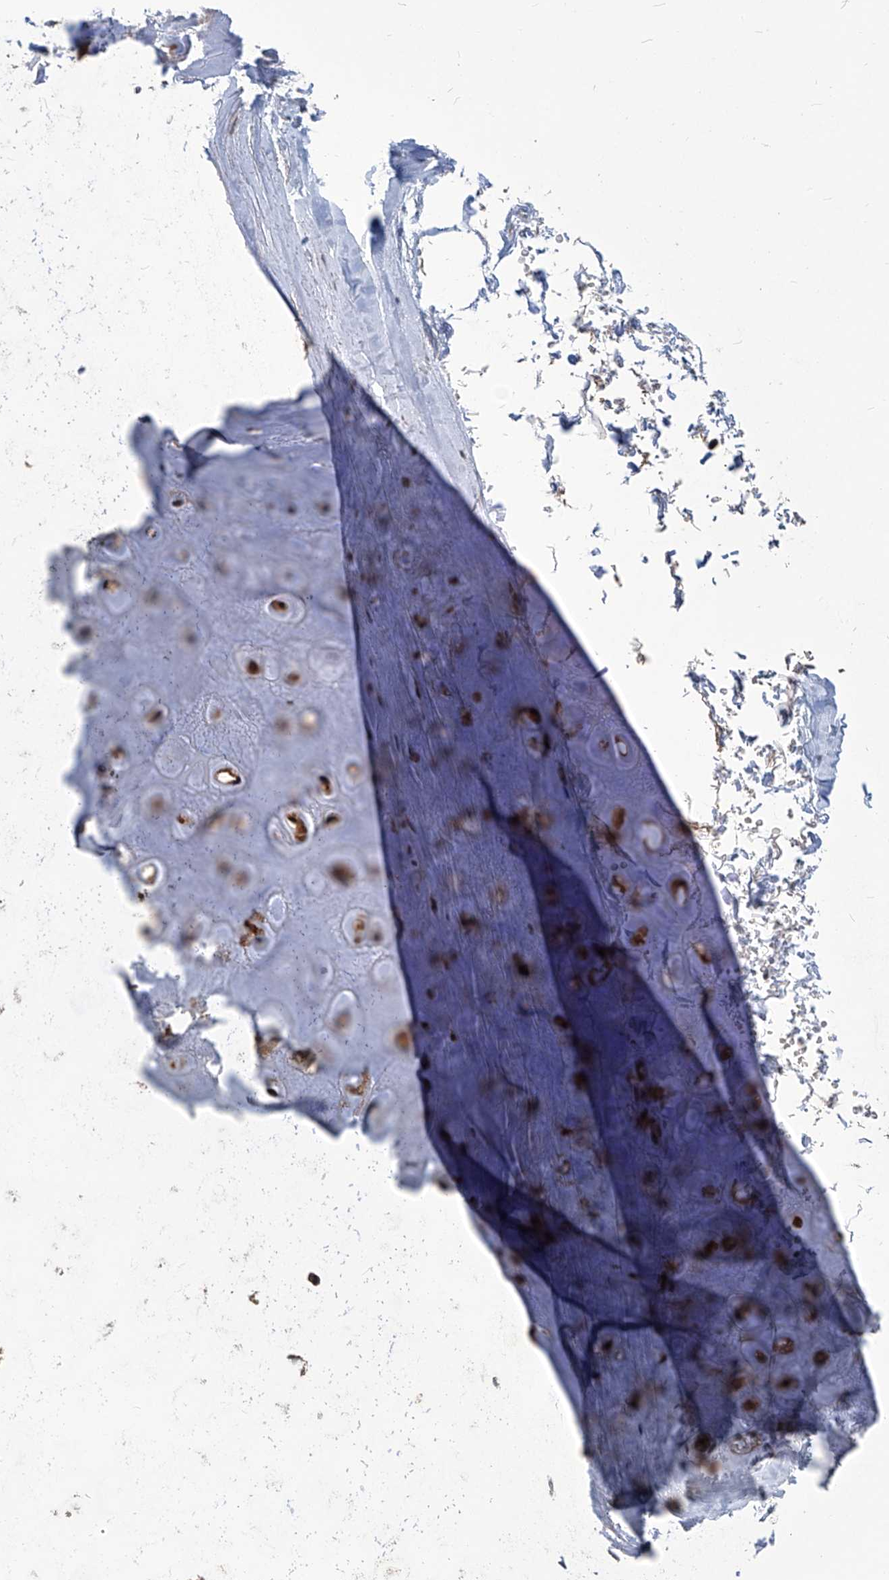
{"staining": {"intensity": "weak", "quantity": ">75%", "location": "cytoplasmic/membranous"}, "tissue": "adipose tissue", "cell_type": "Adipocytes", "image_type": "normal", "snomed": [{"axis": "morphology", "description": "Normal tissue, NOS"}, {"axis": "morphology", "description": "Basal cell carcinoma"}, {"axis": "topography", "description": "Skin"}], "caption": "About >75% of adipocytes in unremarkable adipose tissue exhibit weak cytoplasmic/membranous protein staining as visualized by brown immunohistochemical staining.", "gene": "PSMB1", "patient": {"sex": "female", "age": 89}}